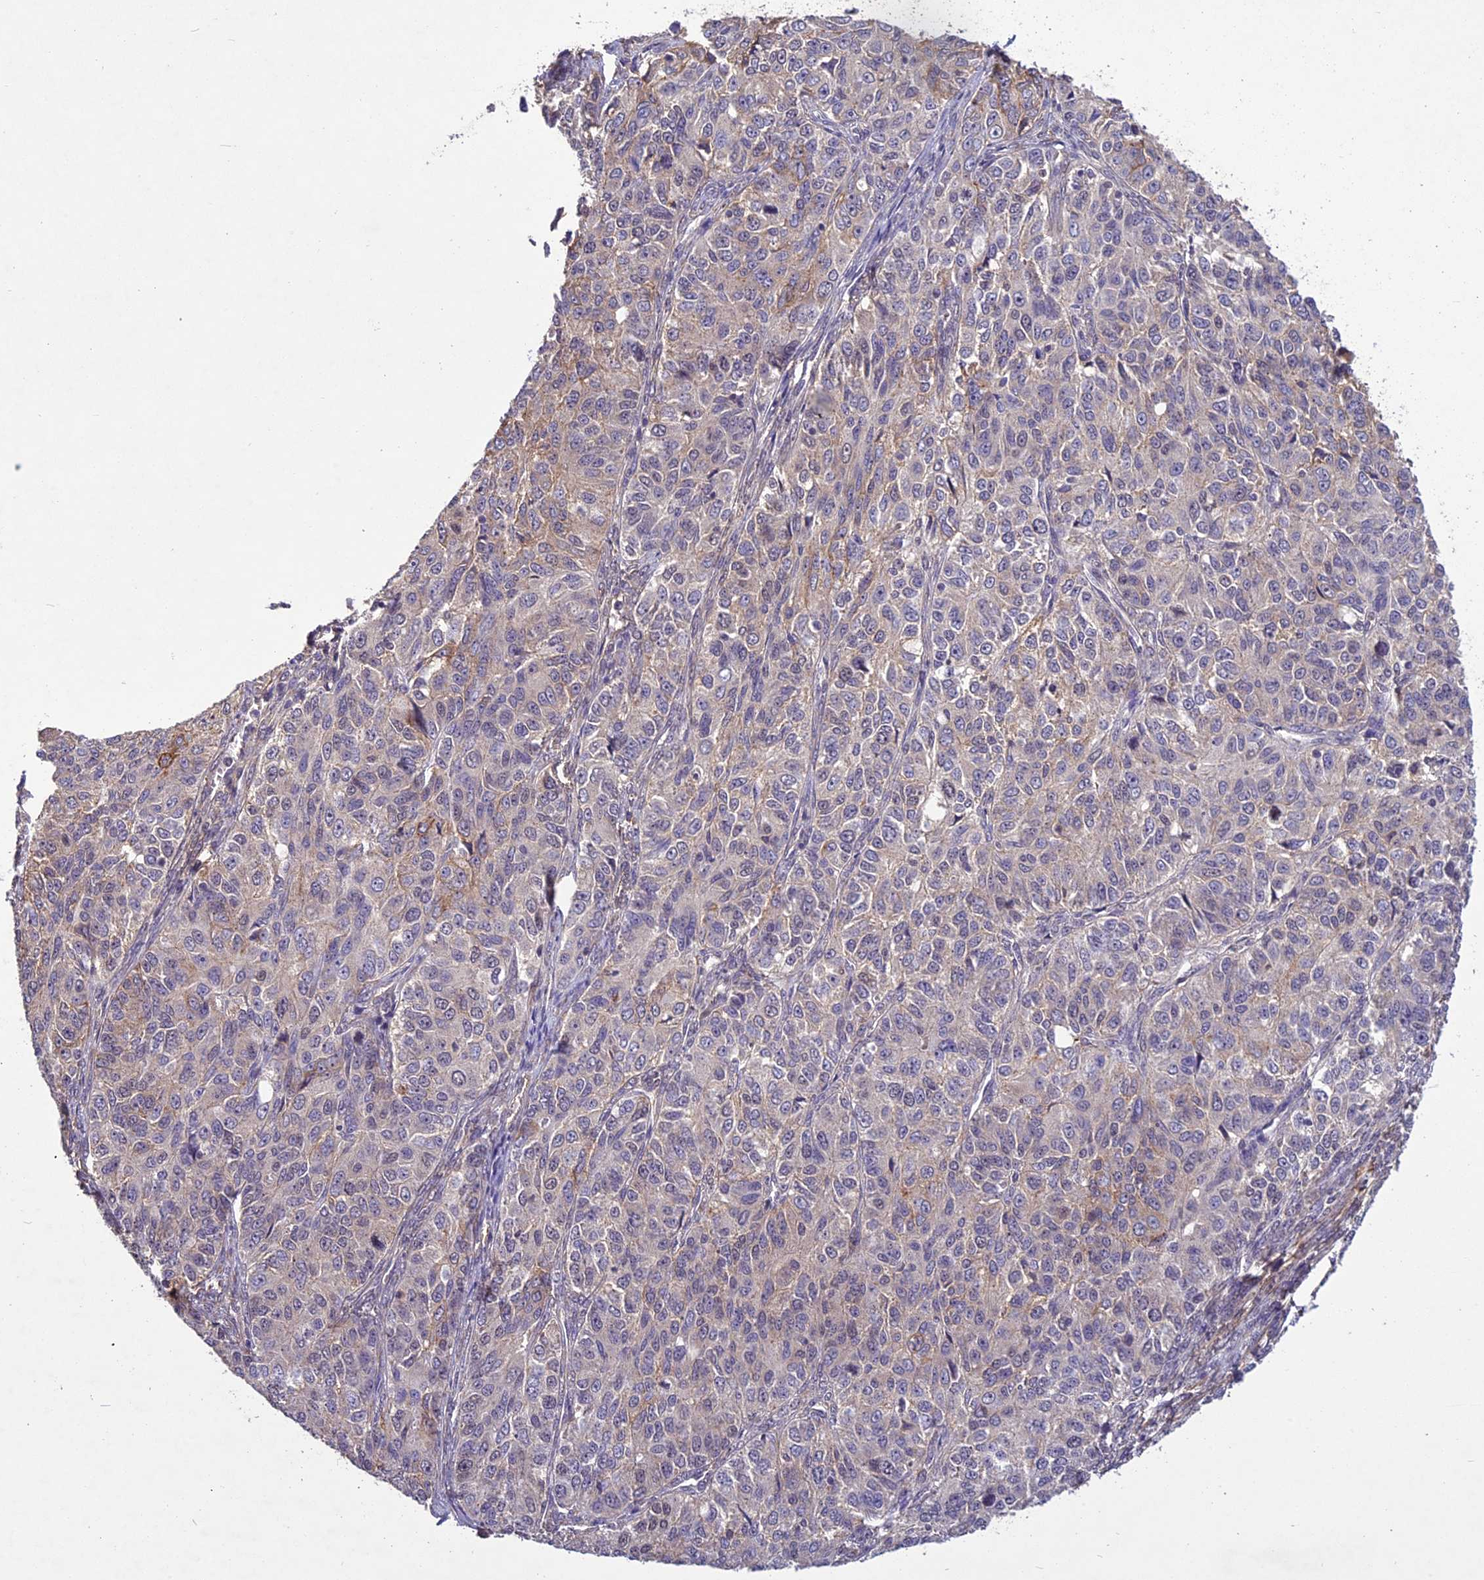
{"staining": {"intensity": "weak", "quantity": "<25%", "location": "cytoplasmic/membranous"}, "tissue": "ovarian cancer", "cell_type": "Tumor cells", "image_type": "cancer", "snomed": [{"axis": "morphology", "description": "Carcinoma, endometroid"}, {"axis": "topography", "description": "Ovary"}], "caption": "Immunohistochemistry histopathology image of neoplastic tissue: endometroid carcinoma (ovarian) stained with DAB shows no significant protein staining in tumor cells. (Immunohistochemistry, brightfield microscopy, high magnification).", "gene": "C3orf70", "patient": {"sex": "female", "age": 51}}